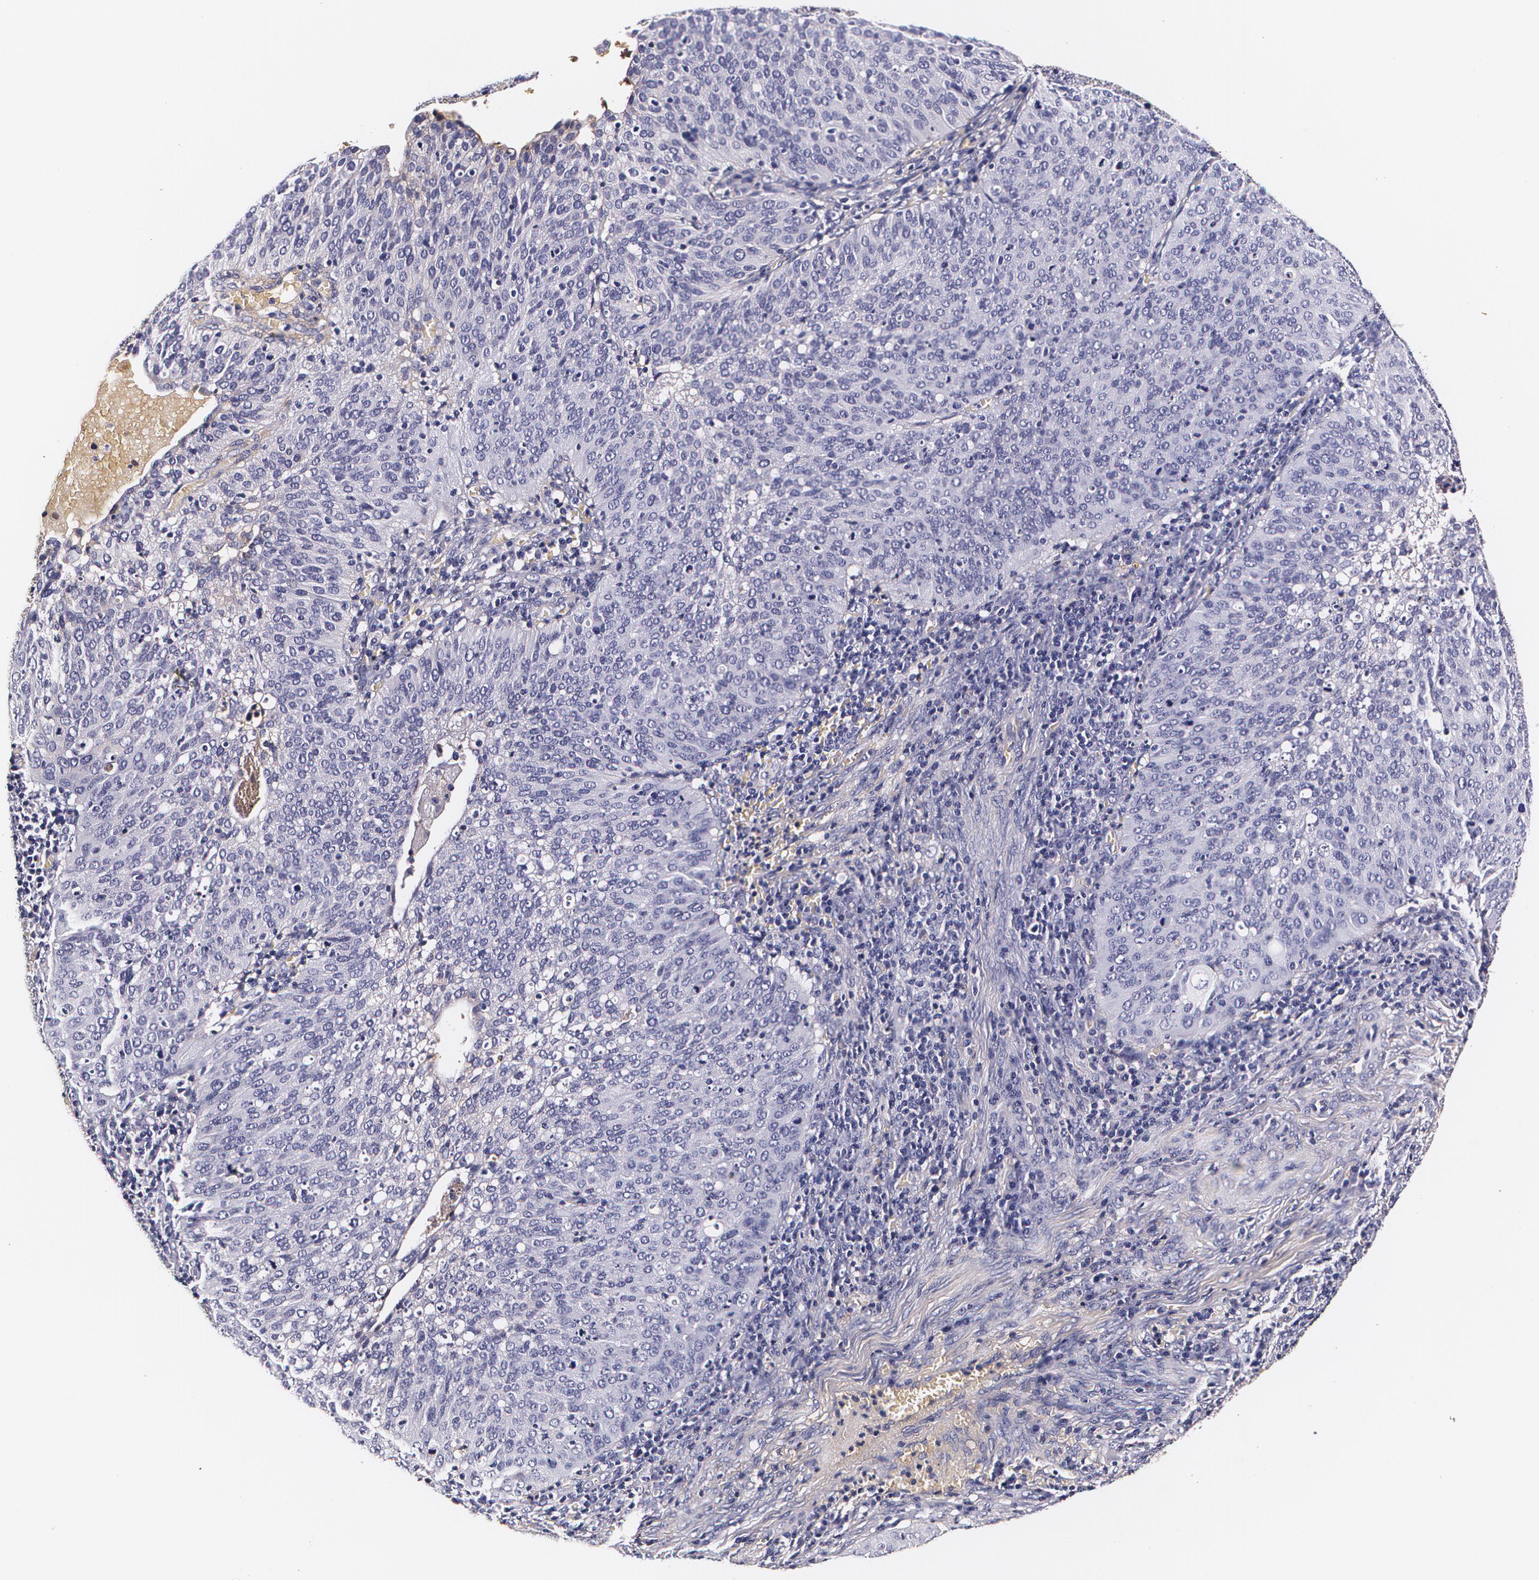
{"staining": {"intensity": "negative", "quantity": "none", "location": "none"}, "tissue": "cervical cancer", "cell_type": "Tumor cells", "image_type": "cancer", "snomed": [{"axis": "morphology", "description": "Squamous cell carcinoma, NOS"}, {"axis": "topography", "description": "Cervix"}], "caption": "This image is of cervical cancer stained with immunohistochemistry to label a protein in brown with the nuclei are counter-stained blue. There is no expression in tumor cells.", "gene": "TTR", "patient": {"sex": "female", "age": 39}}